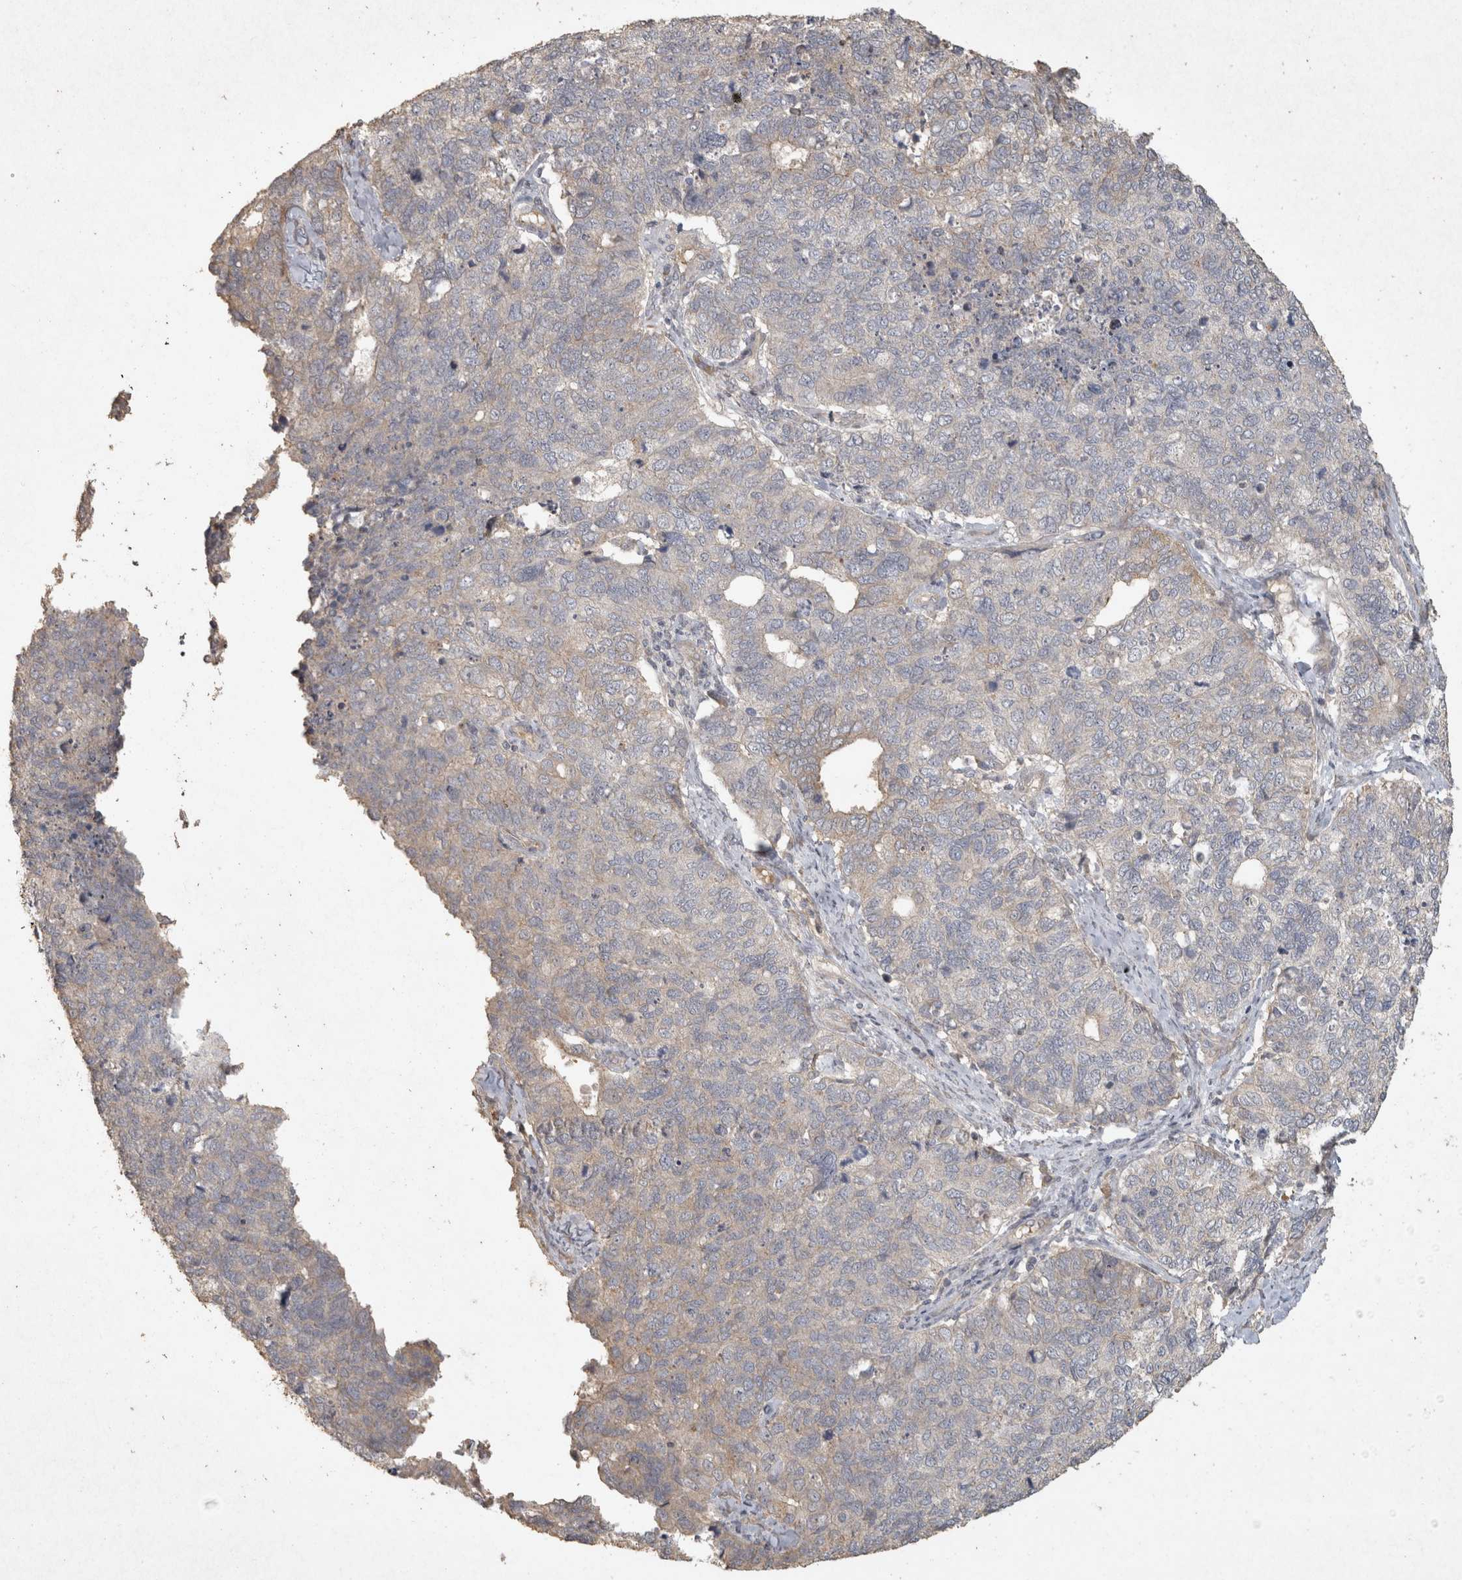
{"staining": {"intensity": "weak", "quantity": "<25%", "location": "cytoplasmic/membranous"}, "tissue": "cervical cancer", "cell_type": "Tumor cells", "image_type": "cancer", "snomed": [{"axis": "morphology", "description": "Squamous cell carcinoma, NOS"}, {"axis": "topography", "description": "Cervix"}], "caption": "An immunohistochemistry image of squamous cell carcinoma (cervical) is shown. There is no staining in tumor cells of squamous cell carcinoma (cervical). (Stains: DAB immunohistochemistry with hematoxylin counter stain, Microscopy: brightfield microscopy at high magnification).", "gene": "OSTN", "patient": {"sex": "female", "age": 63}}